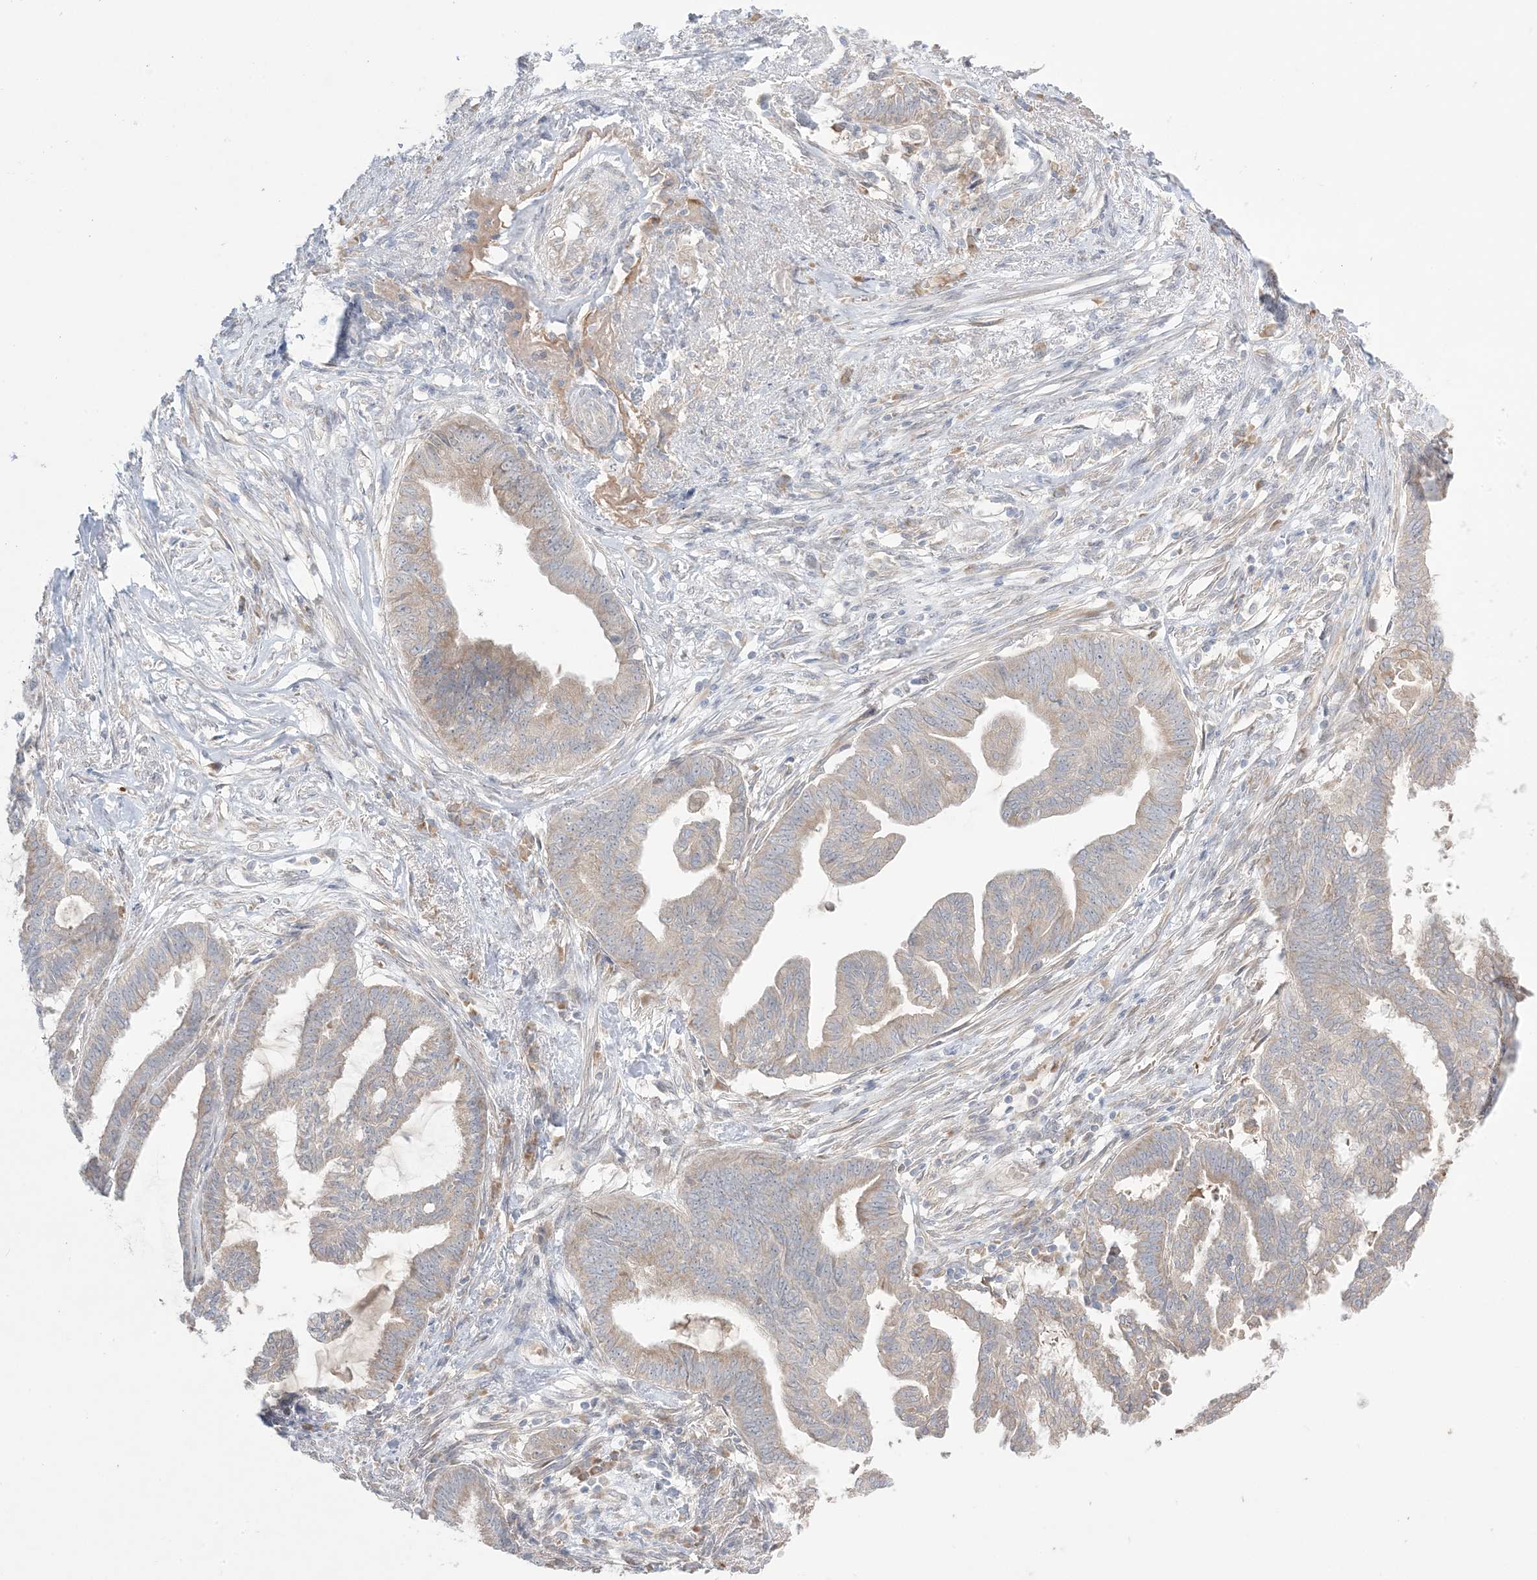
{"staining": {"intensity": "weak", "quantity": "25%-75%", "location": "cytoplasmic/membranous"}, "tissue": "endometrial cancer", "cell_type": "Tumor cells", "image_type": "cancer", "snomed": [{"axis": "morphology", "description": "Adenocarcinoma, NOS"}, {"axis": "topography", "description": "Endometrium"}], "caption": "Approximately 25%-75% of tumor cells in human endometrial adenocarcinoma exhibit weak cytoplasmic/membranous protein staining as visualized by brown immunohistochemical staining.", "gene": "MMGT1", "patient": {"sex": "female", "age": 86}}